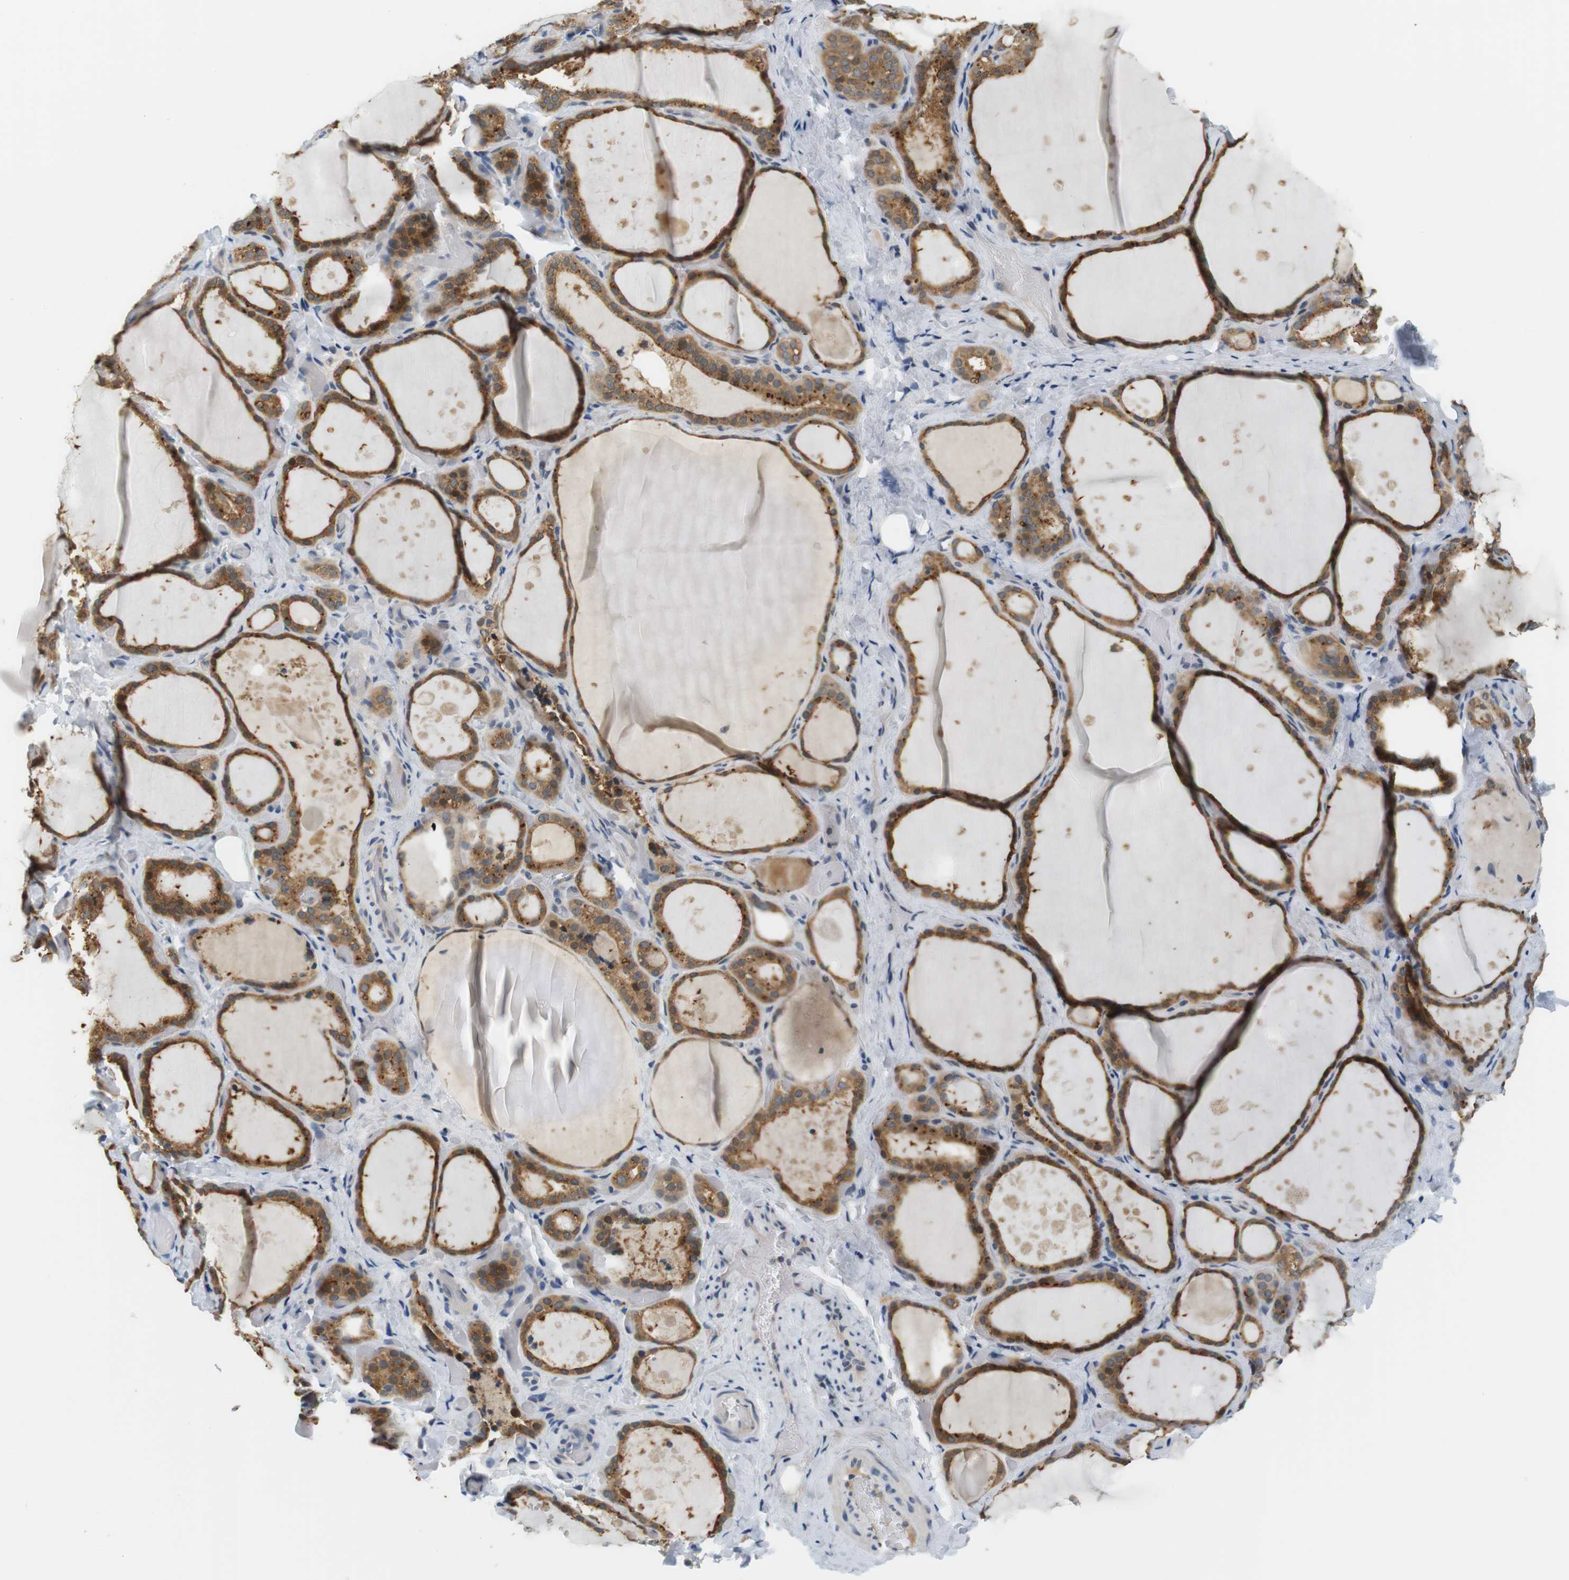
{"staining": {"intensity": "moderate", "quantity": ">75%", "location": "cytoplasmic/membranous"}, "tissue": "thyroid gland", "cell_type": "Glandular cells", "image_type": "normal", "snomed": [{"axis": "morphology", "description": "Normal tissue, NOS"}, {"axis": "topography", "description": "Thyroid gland"}], "caption": "Benign thyroid gland displays moderate cytoplasmic/membranous positivity in approximately >75% of glandular cells The staining is performed using DAB (3,3'-diaminobenzidine) brown chromogen to label protein expression. The nuclei are counter-stained blue using hematoxylin..", "gene": "WNT7A", "patient": {"sex": "female", "age": 44}}